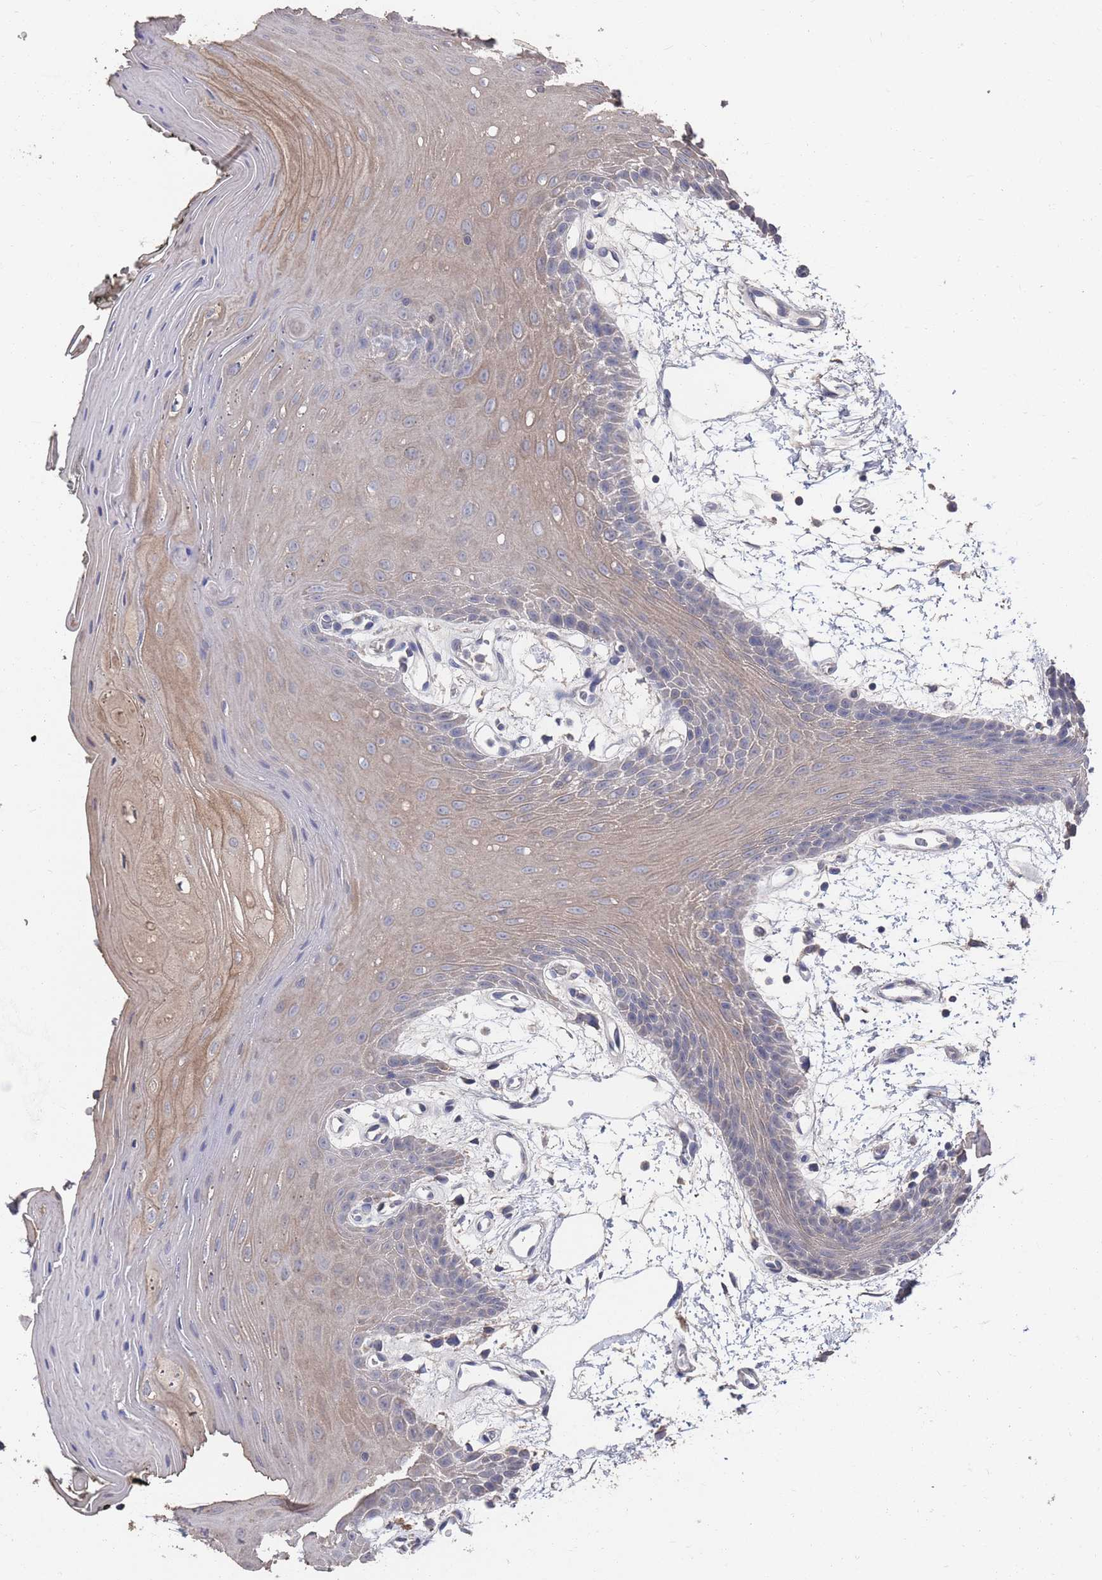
{"staining": {"intensity": "weak", "quantity": "25%-75%", "location": "cytoplasmic/membranous"}, "tissue": "oral mucosa", "cell_type": "Squamous epithelial cells", "image_type": "normal", "snomed": [{"axis": "morphology", "description": "Normal tissue, NOS"}, {"axis": "topography", "description": "Oral tissue"}, {"axis": "topography", "description": "Tounge, NOS"}], "caption": "Oral mucosa stained for a protein (brown) exhibits weak cytoplasmic/membranous positive expression in about 25%-75% of squamous epithelial cells.", "gene": "BTBD18", "patient": {"sex": "female", "age": 59}}